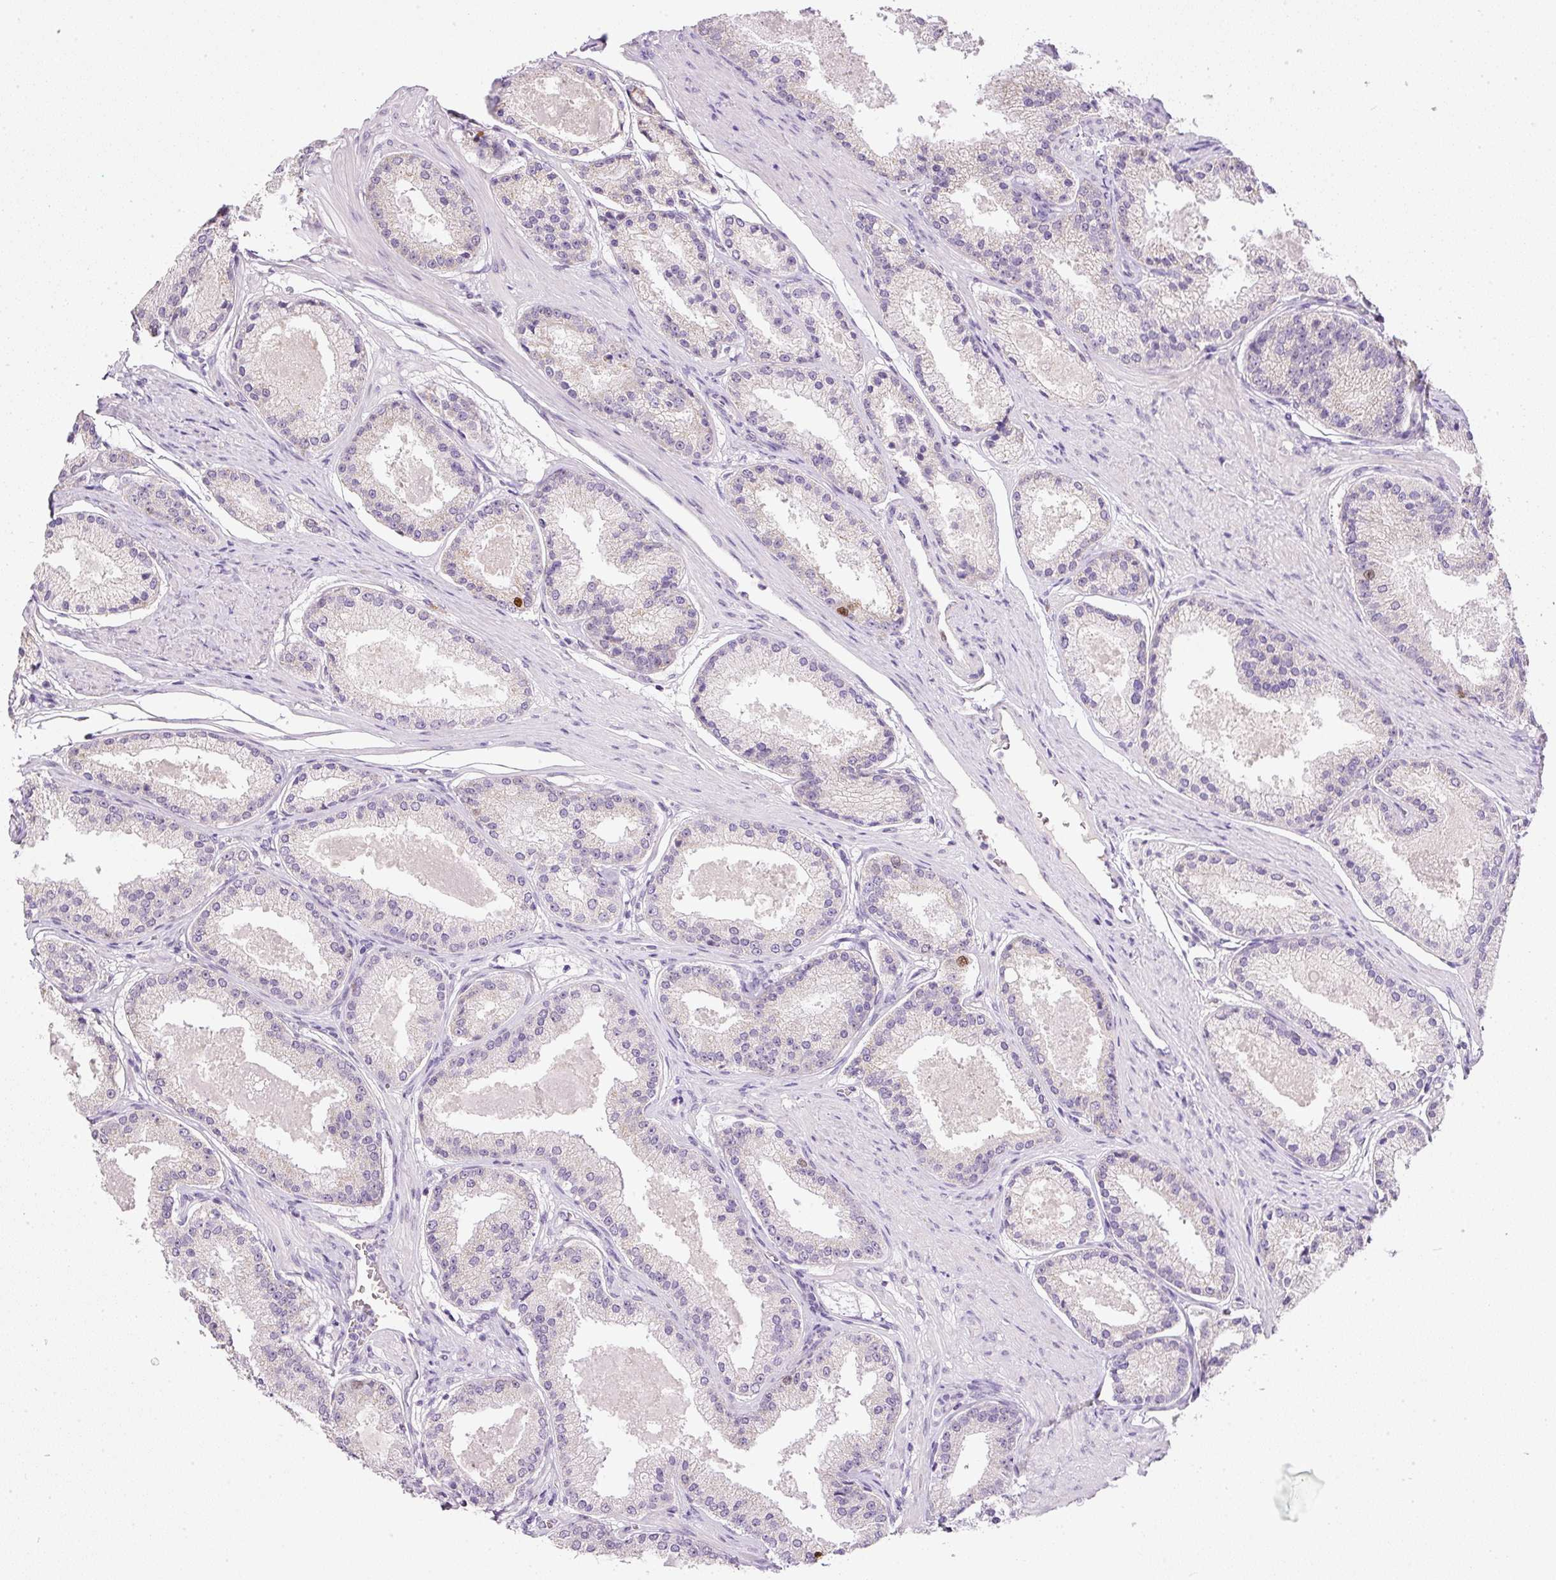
{"staining": {"intensity": "negative", "quantity": "none", "location": "none"}, "tissue": "prostate cancer", "cell_type": "Tumor cells", "image_type": "cancer", "snomed": [{"axis": "morphology", "description": "Adenocarcinoma, Low grade"}, {"axis": "topography", "description": "Prostate"}], "caption": "High power microscopy image of an IHC image of prostate adenocarcinoma (low-grade), revealing no significant positivity in tumor cells.", "gene": "KPNA2", "patient": {"sex": "male", "age": 59}}